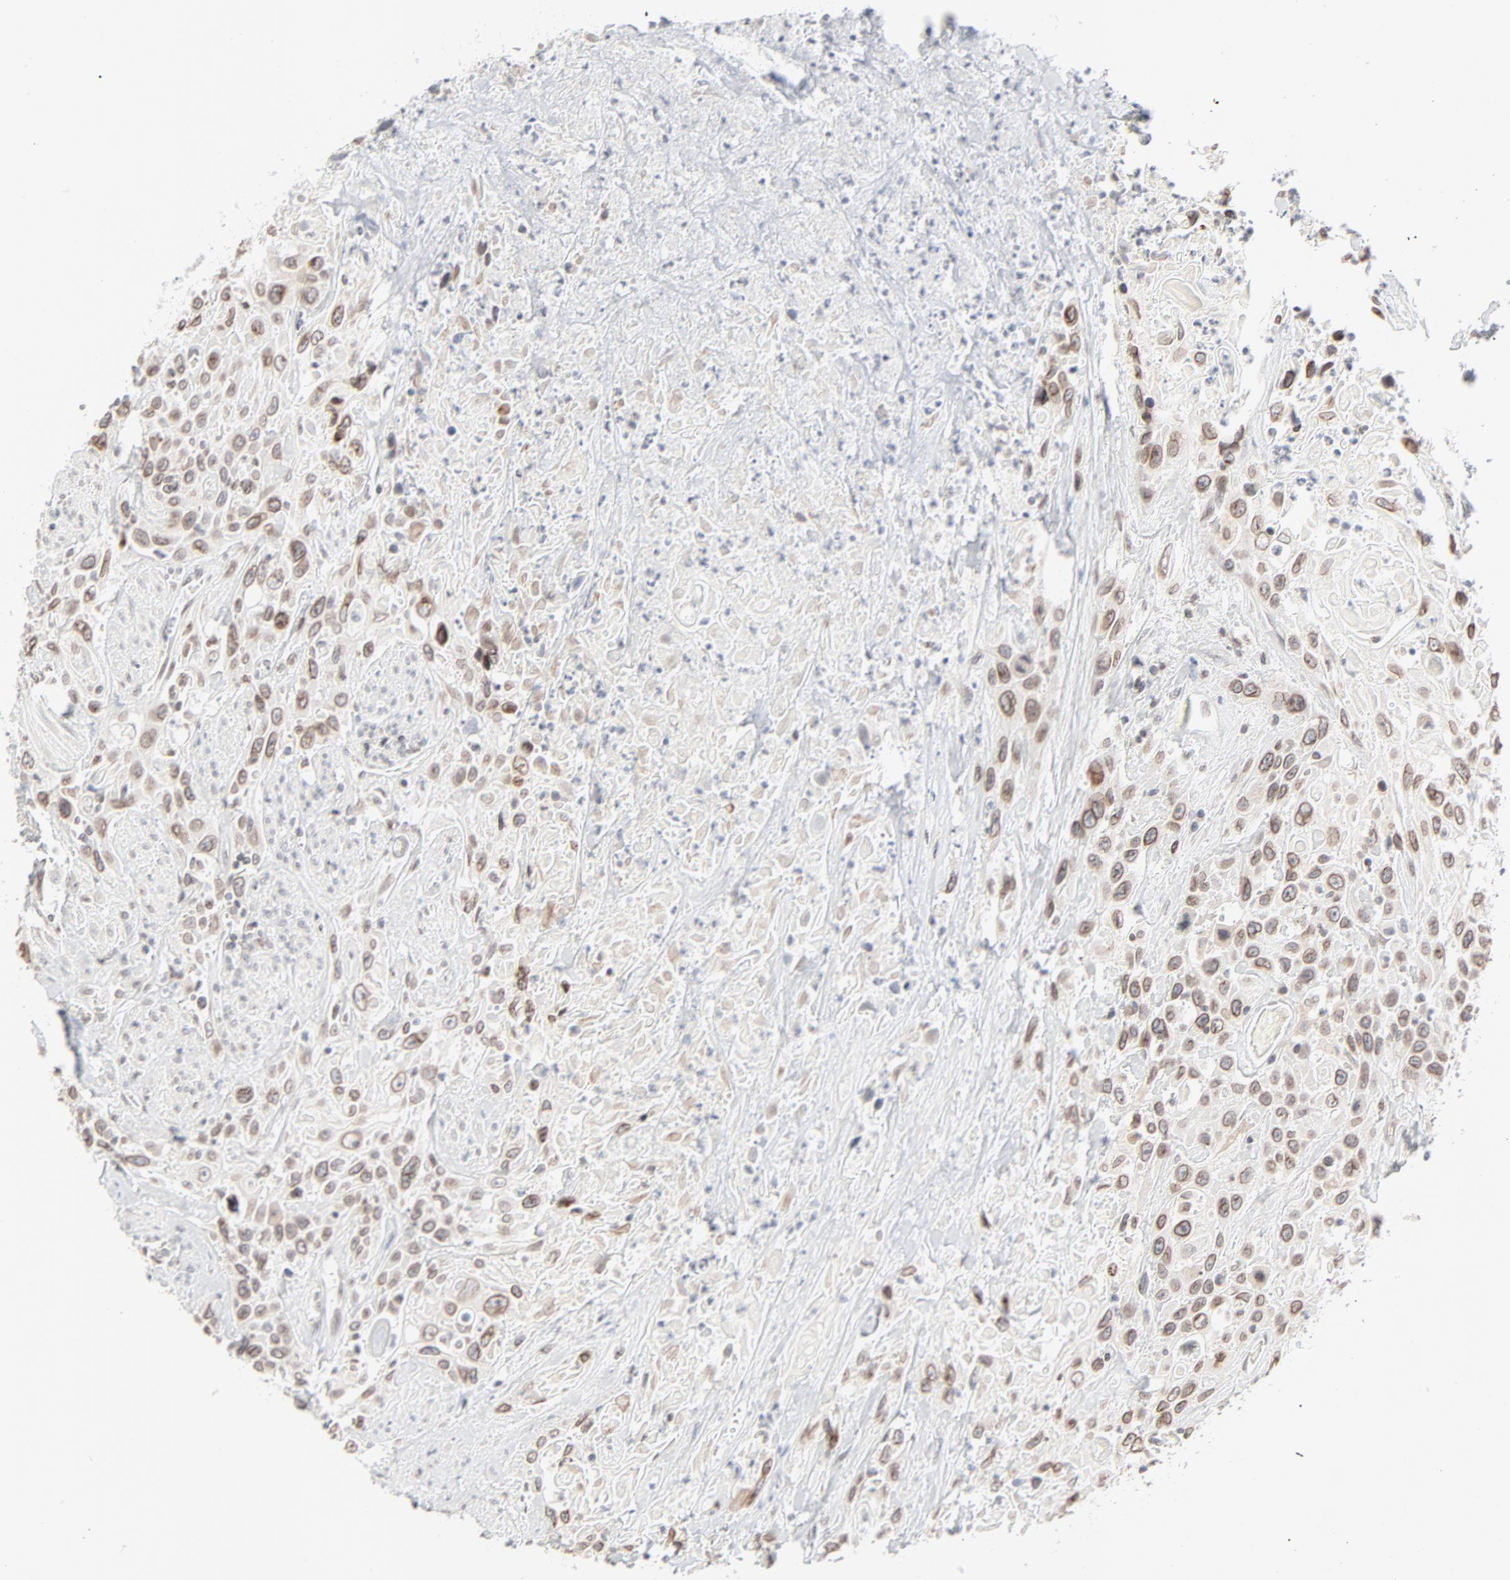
{"staining": {"intensity": "moderate", "quantity": "25%-75%", "location": "cytoplasmic/membranous,nuclear"}, "tissue": "urothelial cancer", "cell_type": "Tumor cells", "image_type": "cancer", "snomed": [{"axis": "morphology", "description": "Urothelial carcinoma, High grade"}, {"axis": "topography", "description": "Urinary bladder"}], "caption": "High-grade urothelial carcinoma stained with a protein marker shows moderate staining in tumor cells.", "gene": "MAD1L1", "patient": {"sex": "female", "age": 84}}